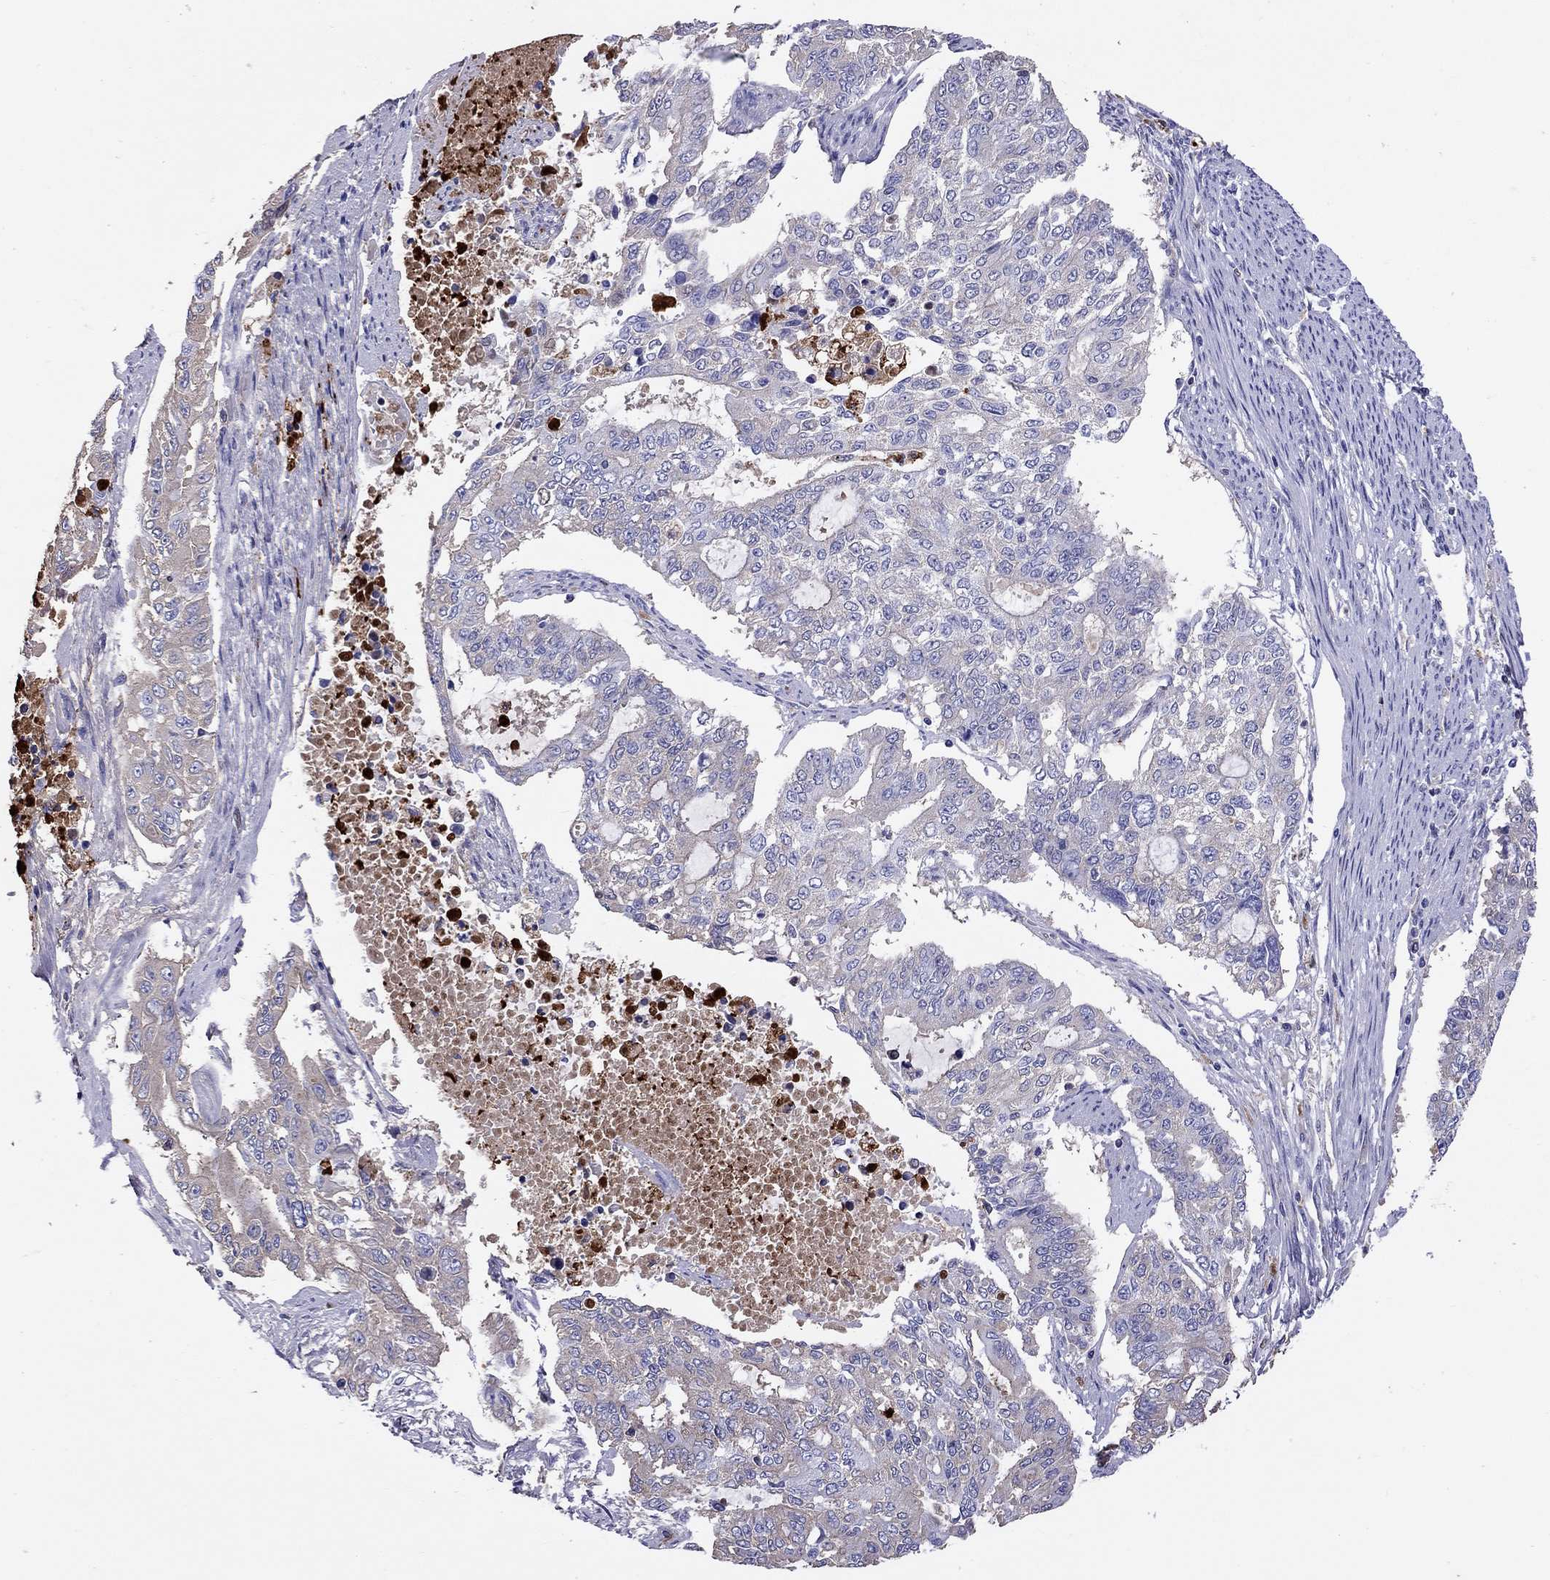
{"staining": {"intensity": "weak", "quantity": "<25%", "location": "cytoplasmic/membranous"}, "tissue": "endometrial cancer", "cell_type": "Tumor cells", "image_type": "cancer", "snomed": [{"axis": "morphology", "description": "Adenocarcinoma, NOS"}, {"axis": "topography", "description": "Uterus"}], "caption": "An image of endometrial adenocarcinoma stained for a protein shows no brown staining in tumor cells.", "gene": "SERPINA3", "patient": {"sex": "female", "age": 59}}